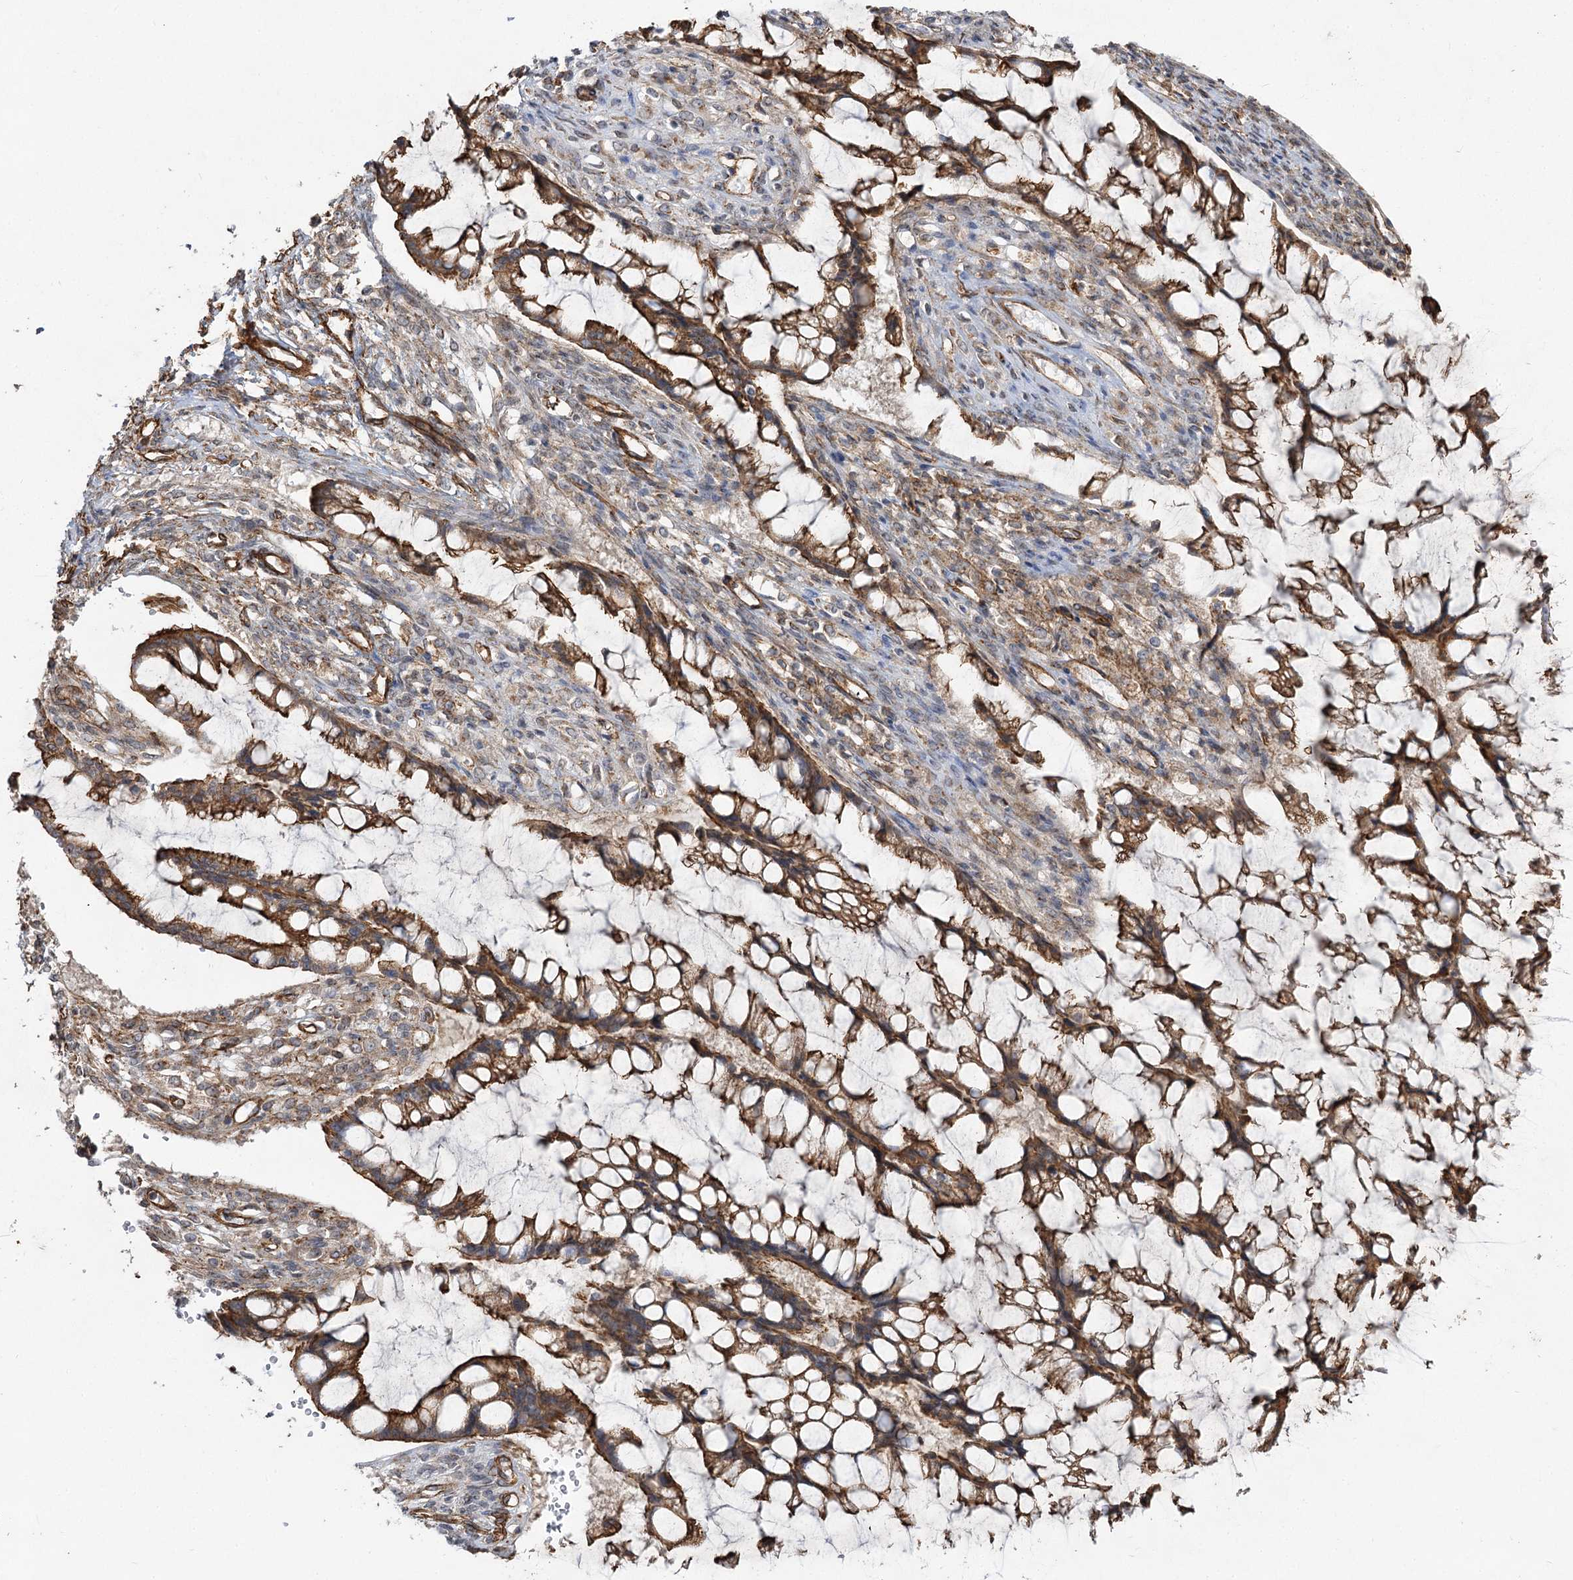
{"staining": {"intensity": "strong", "quantity": ">75%", "location": "cytoplasmic/membranous"}, "tissue": "ovarian cancer", "cell_type": "Tumor cells", "image_type": "cancer", "snomed": [{"axis": "morphology", "description": "Cystadenocarcinoma, mucinous, NOS"}, {"axis": "topography", "description": "Ovary"}], "caption": "Protein staining shows strong cytoplasmic/membranous staining in approximately >75% of tumor cells in ovarian cancer.", "gene": "SH3BP5L", "patient": {"sex": "female", "age": 73}}